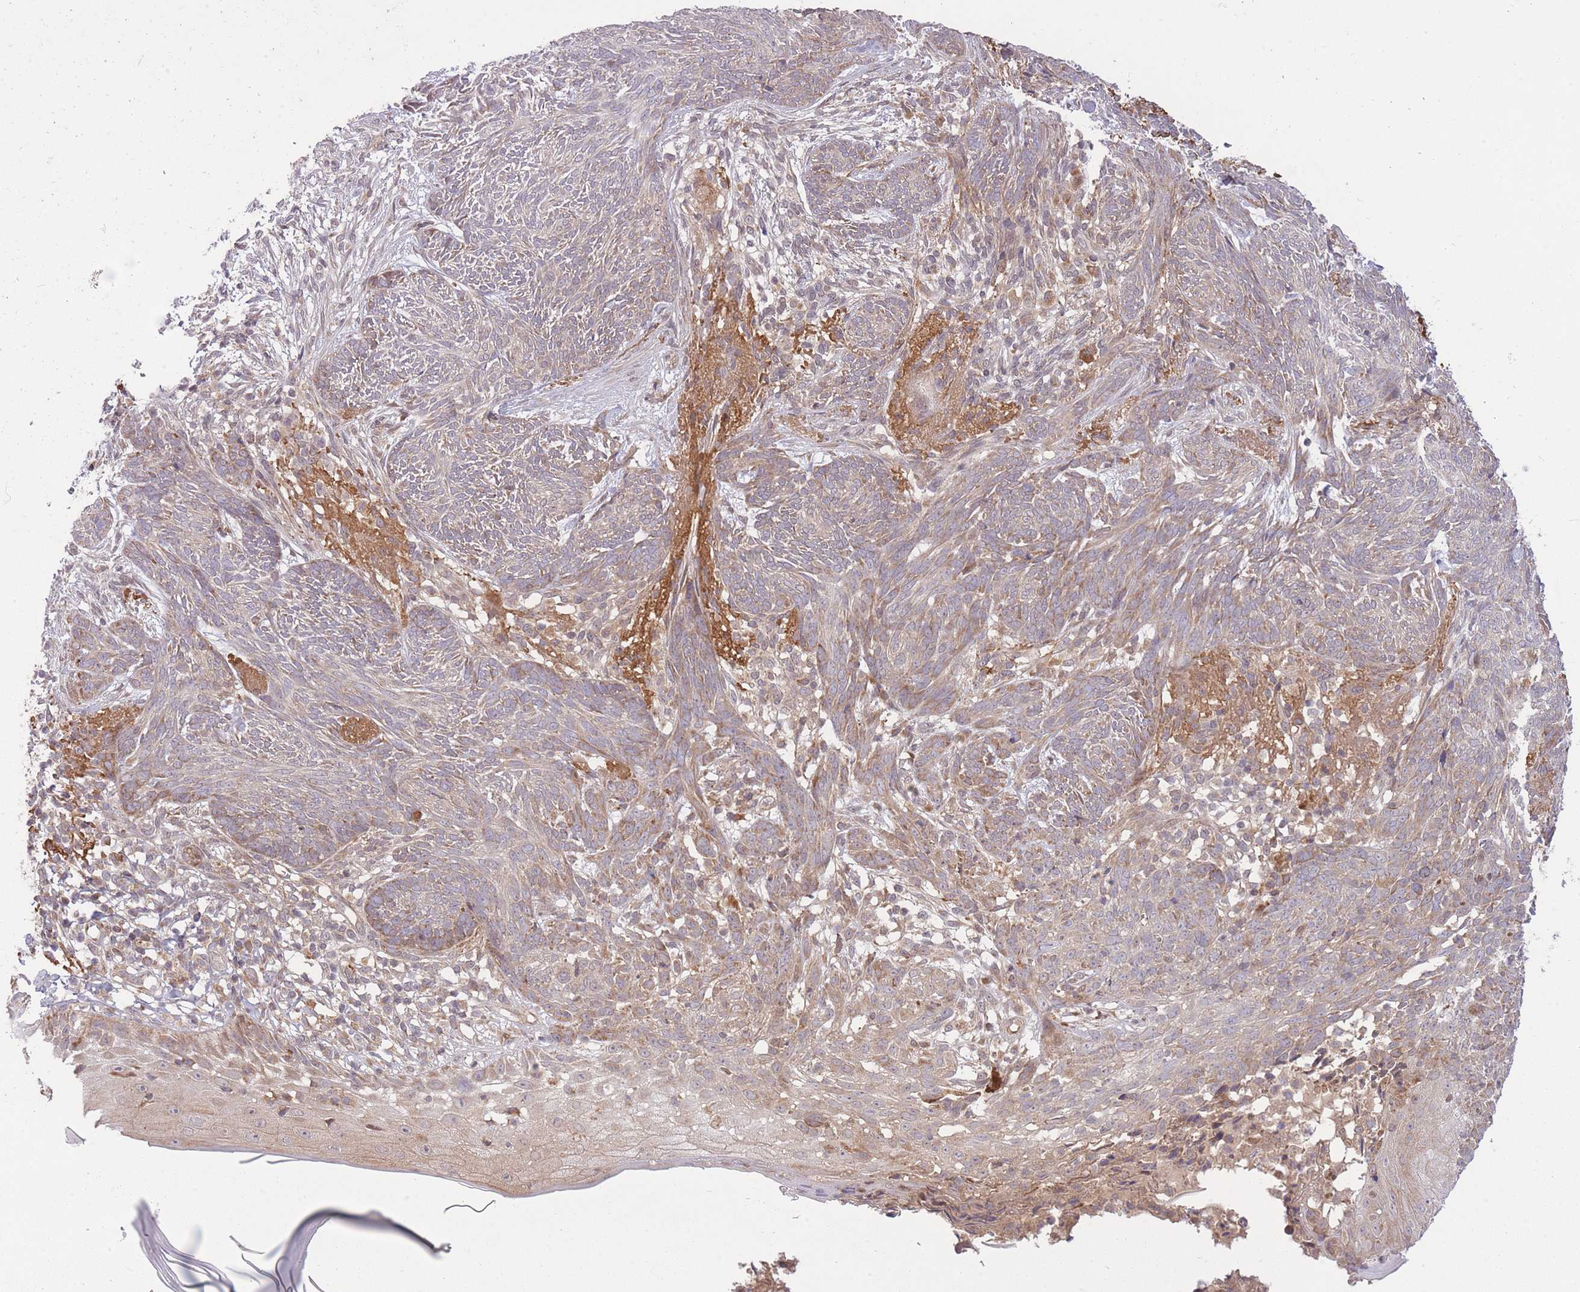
{"staining": {"intensity": "weak", "quantity": "25%-75%", "location": "cytoplasmic/membranous"}, "tissue": "skin cancer", "cell_type": "Tumor cells", "image_type": "cancer", "snomed": [{"axis": "morphology", "description": "Basal cell carcinoma"}, {"axis": "topography", "description": "Skin"}], "caption": "Immunohistochemical staining of skin basal cell carcinoma displays low levels of weak cytoplasmic/membranous staining in about 25%-75% of tumor cells. (DAB = brown stain, brightfield microscopy at high magnification).", "gene": "ZNF391", "patient": {"sex": "male", "age": 73}}